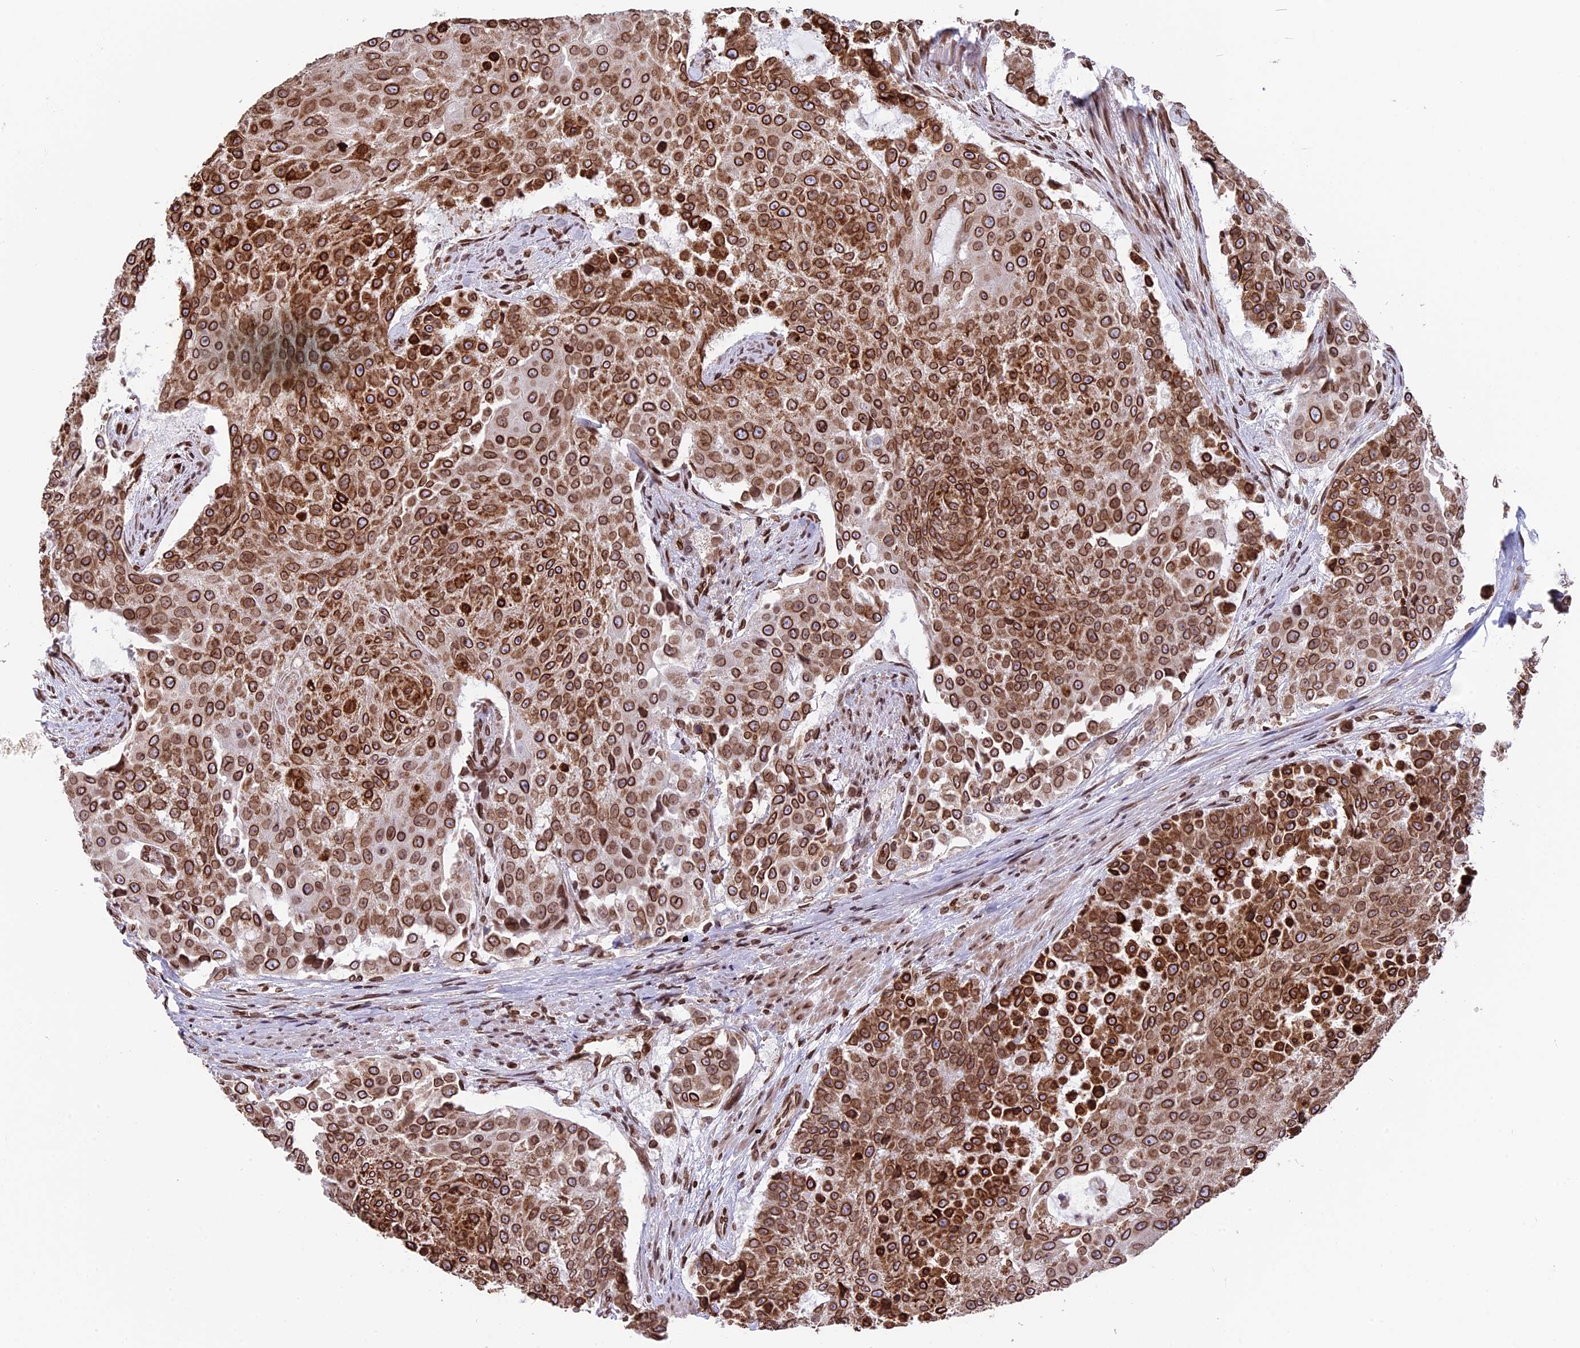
{"staining": {"intensity": "strong", "quantity": "25%-75%", "location": "cytoplasmic/membranous,nuclear"}, "tissue": "urothelial cancer", "cell_type": "Tumor cells", "image_type": "cancer", "snomed": [{"axis": "morphology", "description": "Urothelial carcinoma, High grade"}, {"axis": "topography", "description": "Urinary bladder"}], "caption": "IHC histopathology image of human urothelial carcinoma (high-grade) stained for a protein (brown), which shows high levels of strong cytoplasmic/membranous and nuclear expression in about 25%-75% of tumor cells.", "gene": "PTCHD4", "patient": {"sex": "female", "age": 63}}